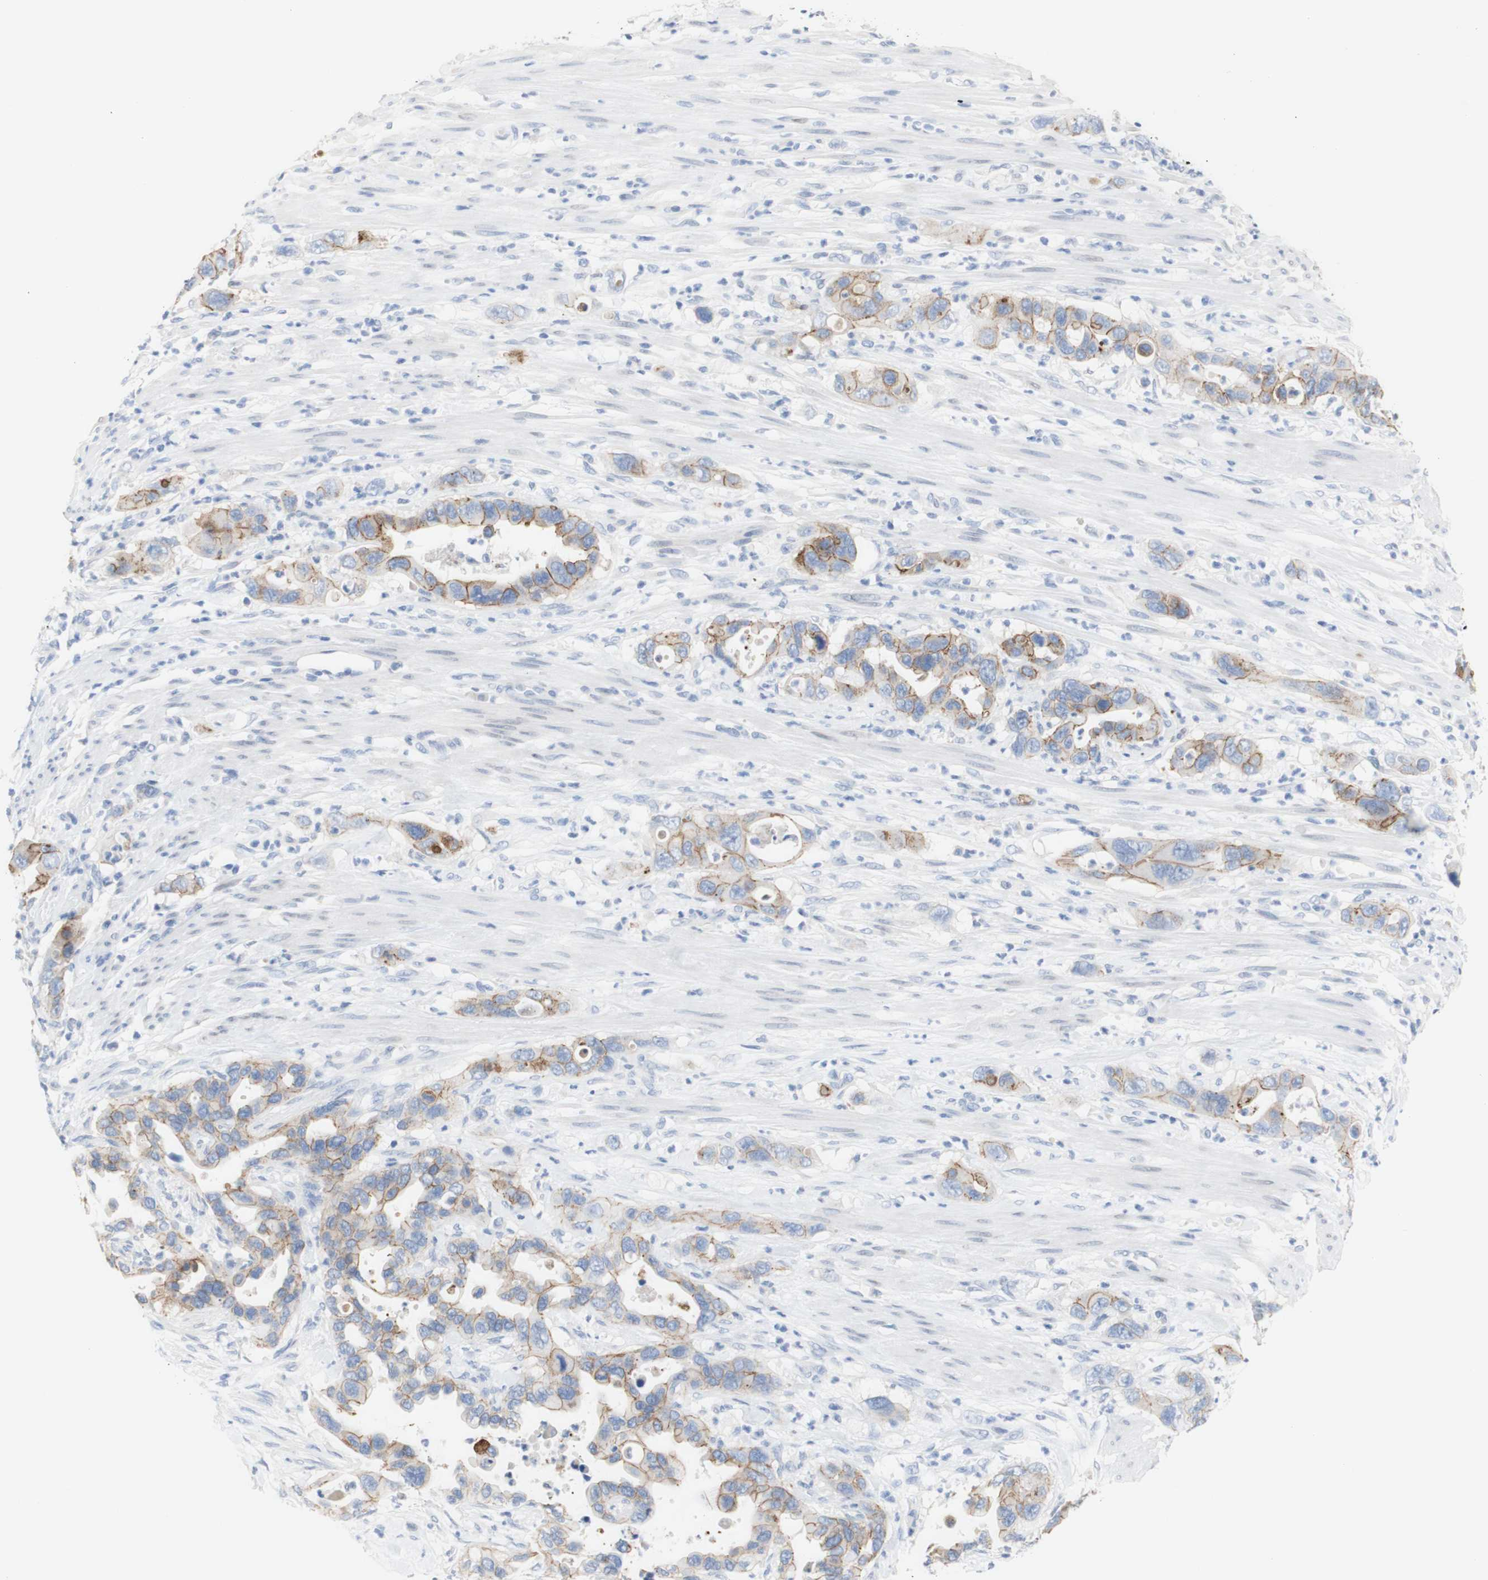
{"staining": {"intensity": "moderate", "quantity": ">75%", "location": "cytoplasmic/membranous"}, "tissue": "pancreatic cancer", "cell_type": "Tumor cells", "image_type": "cancer", "snomed": [{"axis": "morphology", "description": "Adenocarcinoma, NOS"}, {"axis": "topography", "description": "Pancreas"}], "caption": "DAB immunohistochemical staining of adenocarcinoma (pancreatic) shows moderate cytoplasmic/membranous protein staining in about >75% of tumor cells. The staining is performed using DAB brown chromogen to label protein expression. The nuclei are counter-stained blue using hematoxylin.", "gene": "DSC2", "patient": {"sex": "female", "age": 71}}